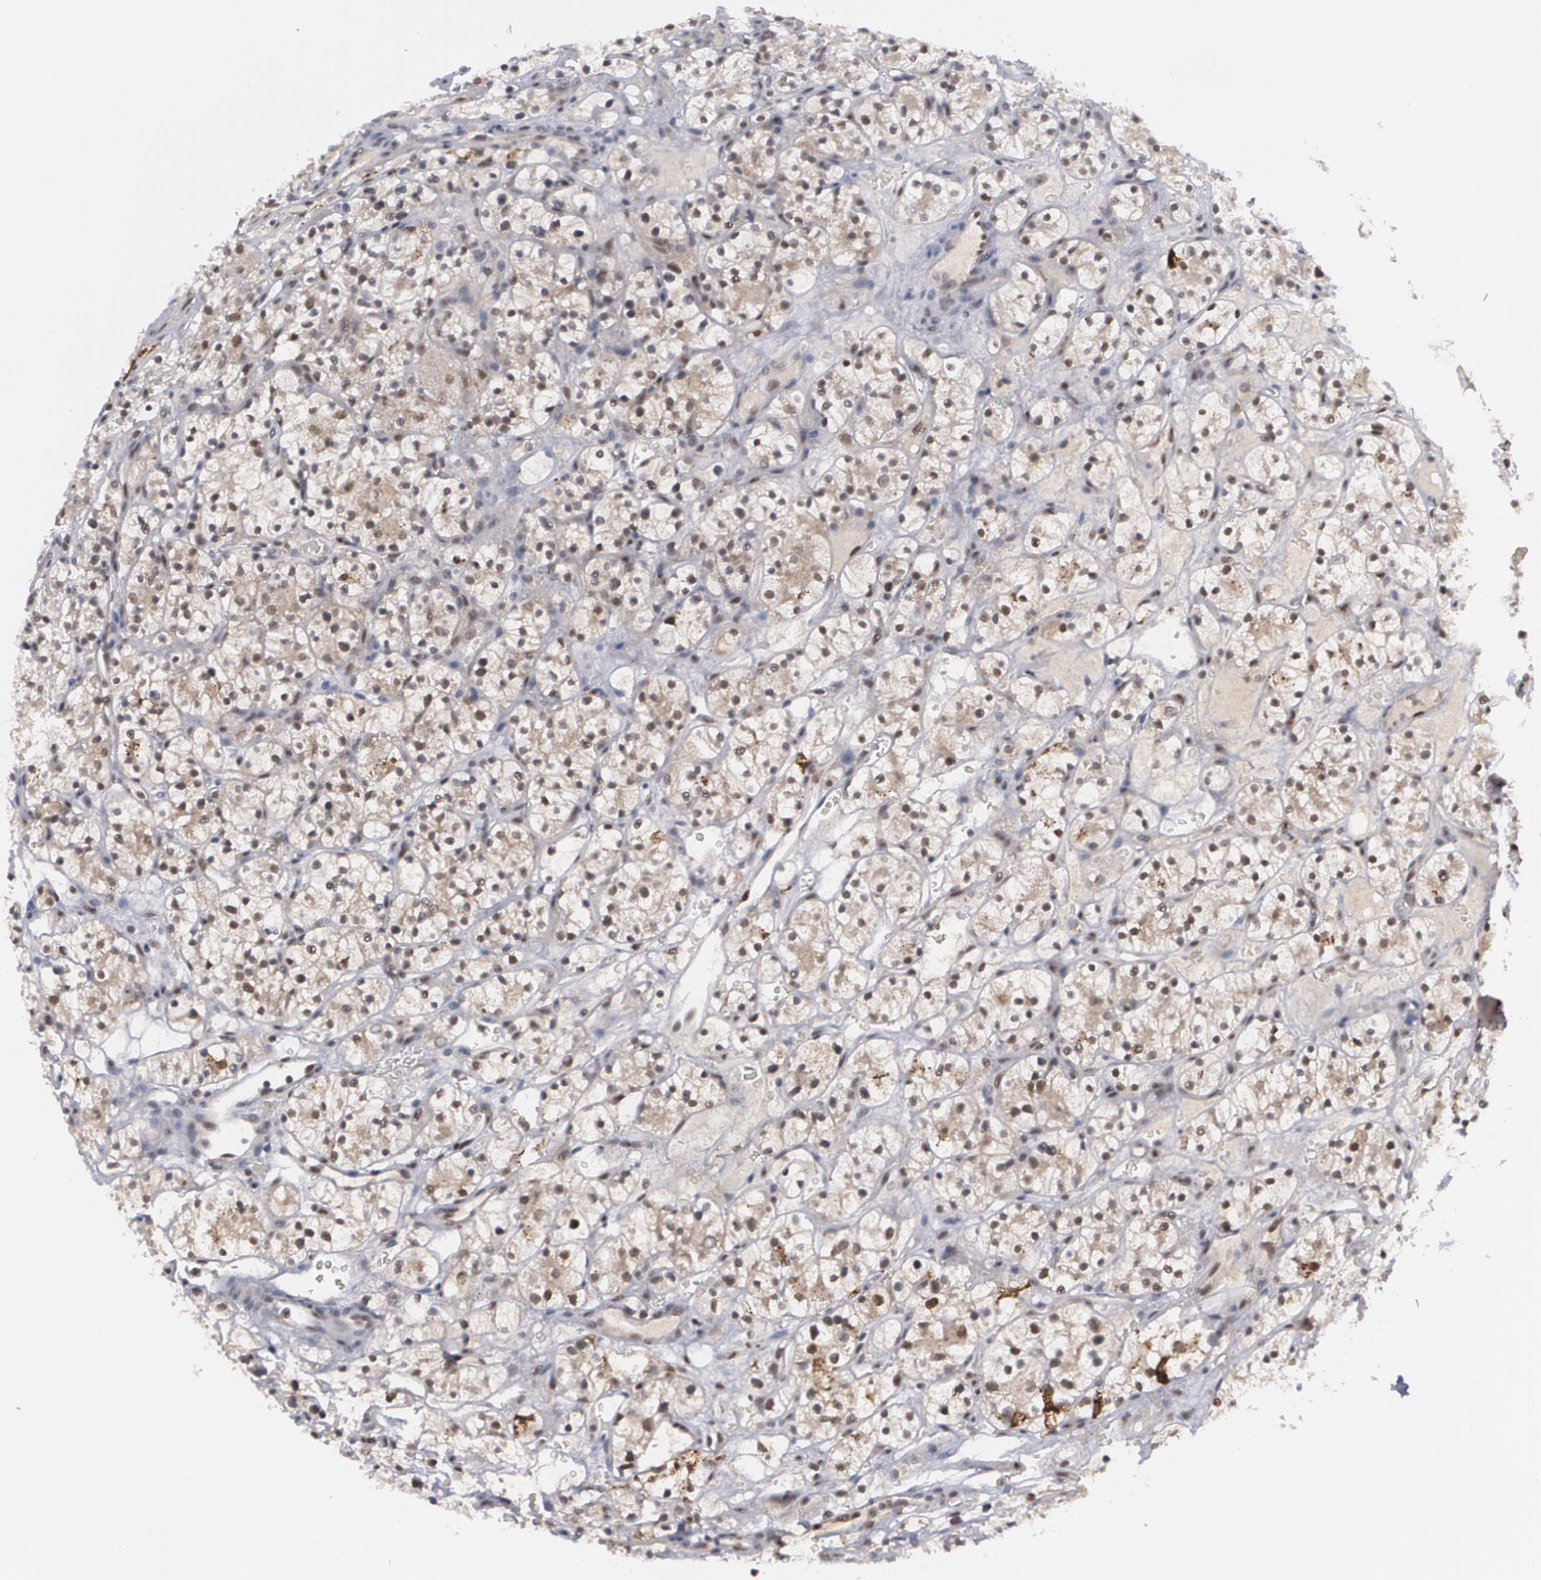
{"staining": {"intensity": "moderate", "quantity": ">75%", "location": "nuclear"}, "tissue": "renal cancer", "cell_type": "Tumor cells", "image_type": "cancer", "snomed": [{"axis": "morphology", "description": "Adenocarcinoma, NOS"}, {"axis": "topography", "description": "Kidney"}], "caption": "Immunohistochemistry micrograph of renal adenocarcinoma stained for a protein (brown), which reveals medium levels of moderate nuclear positivity in about >75% of tumor cells.", "gene": "INTS6", "patient": {"sex": "female", "age": 60}}